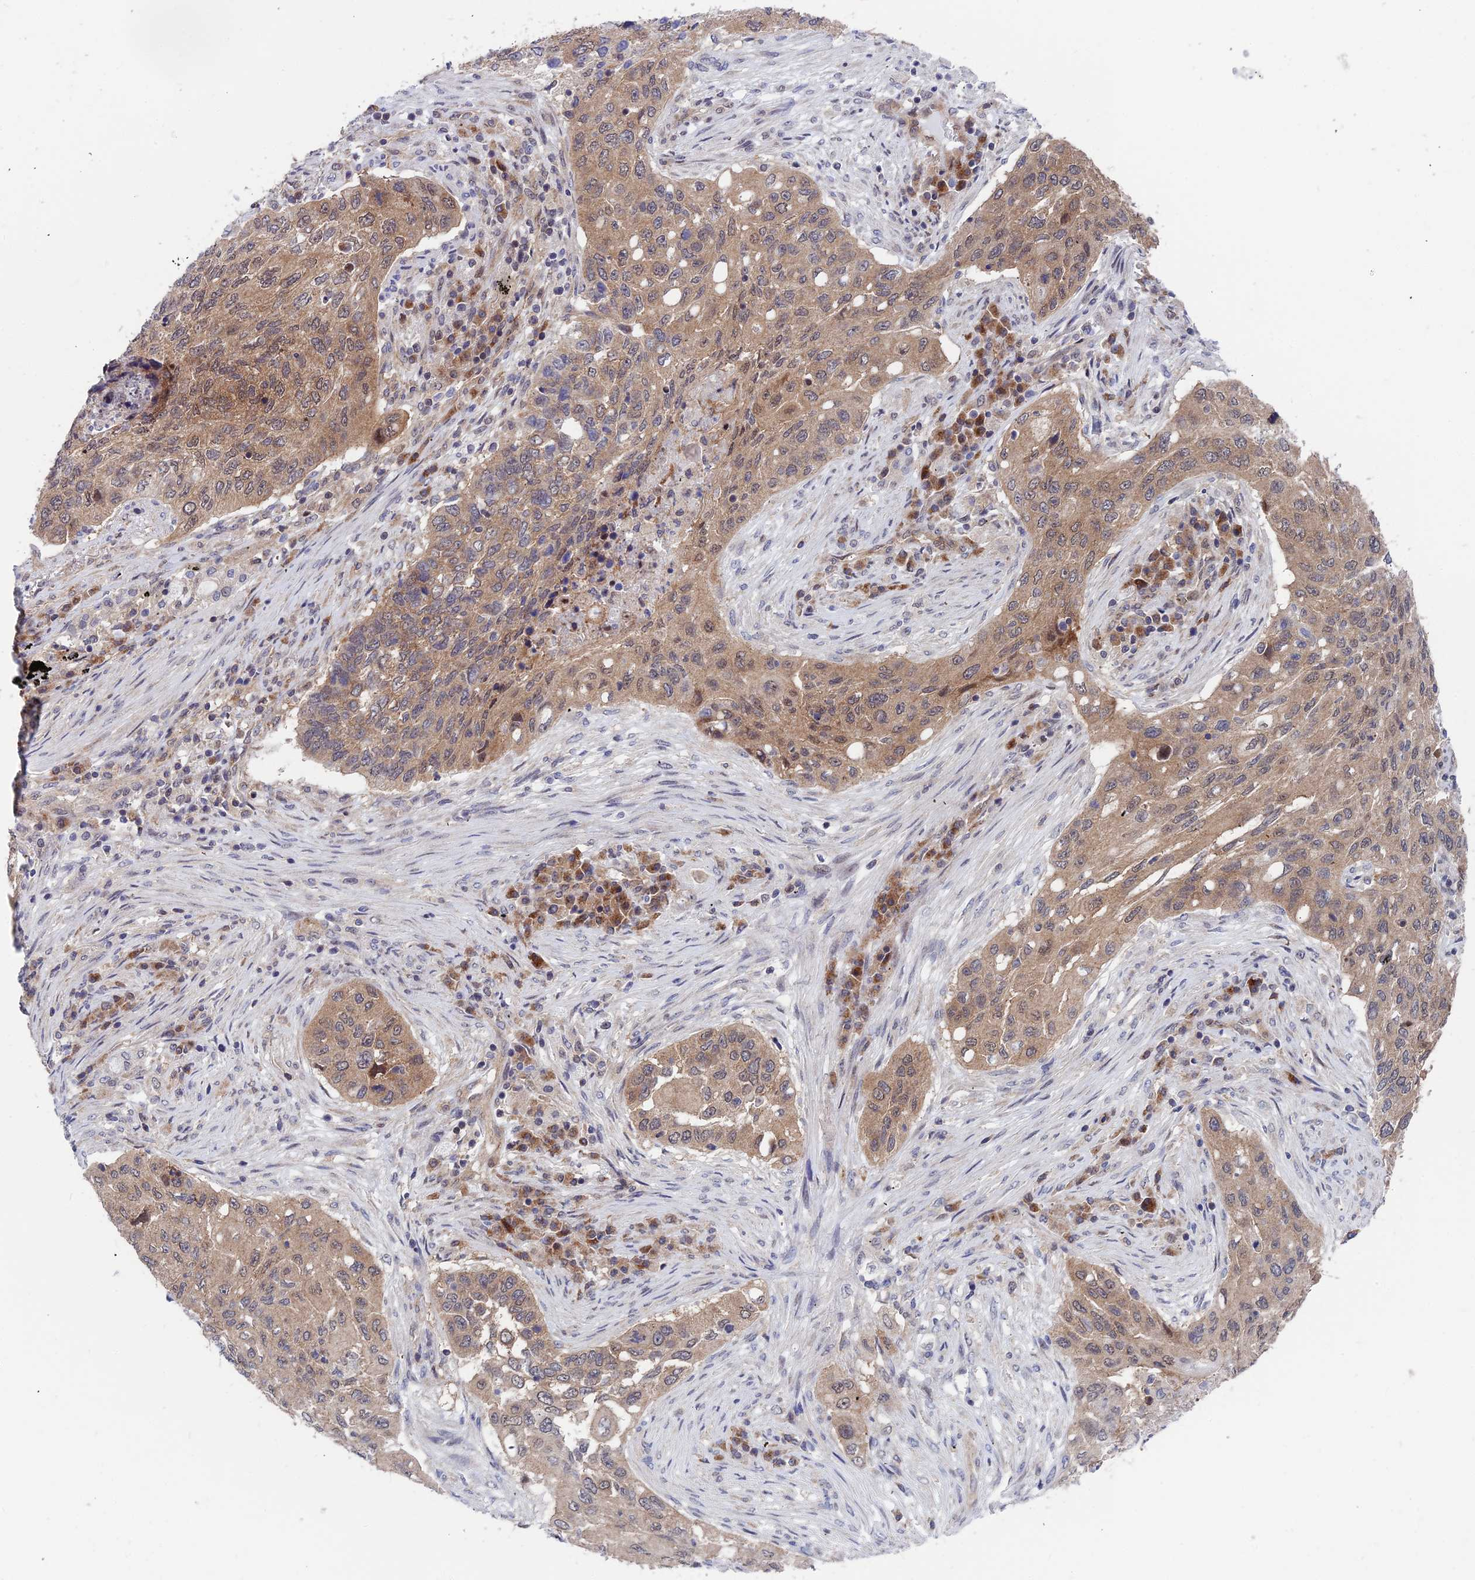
{"staining": {"intensity": "moderate", "quantity": ">75%", "location": "cytoplasmic/membranous,nuclear"}, "tissue": "lung cancer", "cell_type": "Tumor cells", "image_type": "cancer", "snomed": [{"axis": "morphology", "description": "Squamous cell carcinoma, NOS"}, {"axis": "topography", "description": "Lung"}], "caption": "Protein expression analysis of squamous cell carcinoma (lung) demonstrates moderate cytoplasmic/membranous and nuclear positivity in about >75% of tumor cells.", "gene": "IGBP1", "patient": {"sex": "female", "age": 63}}